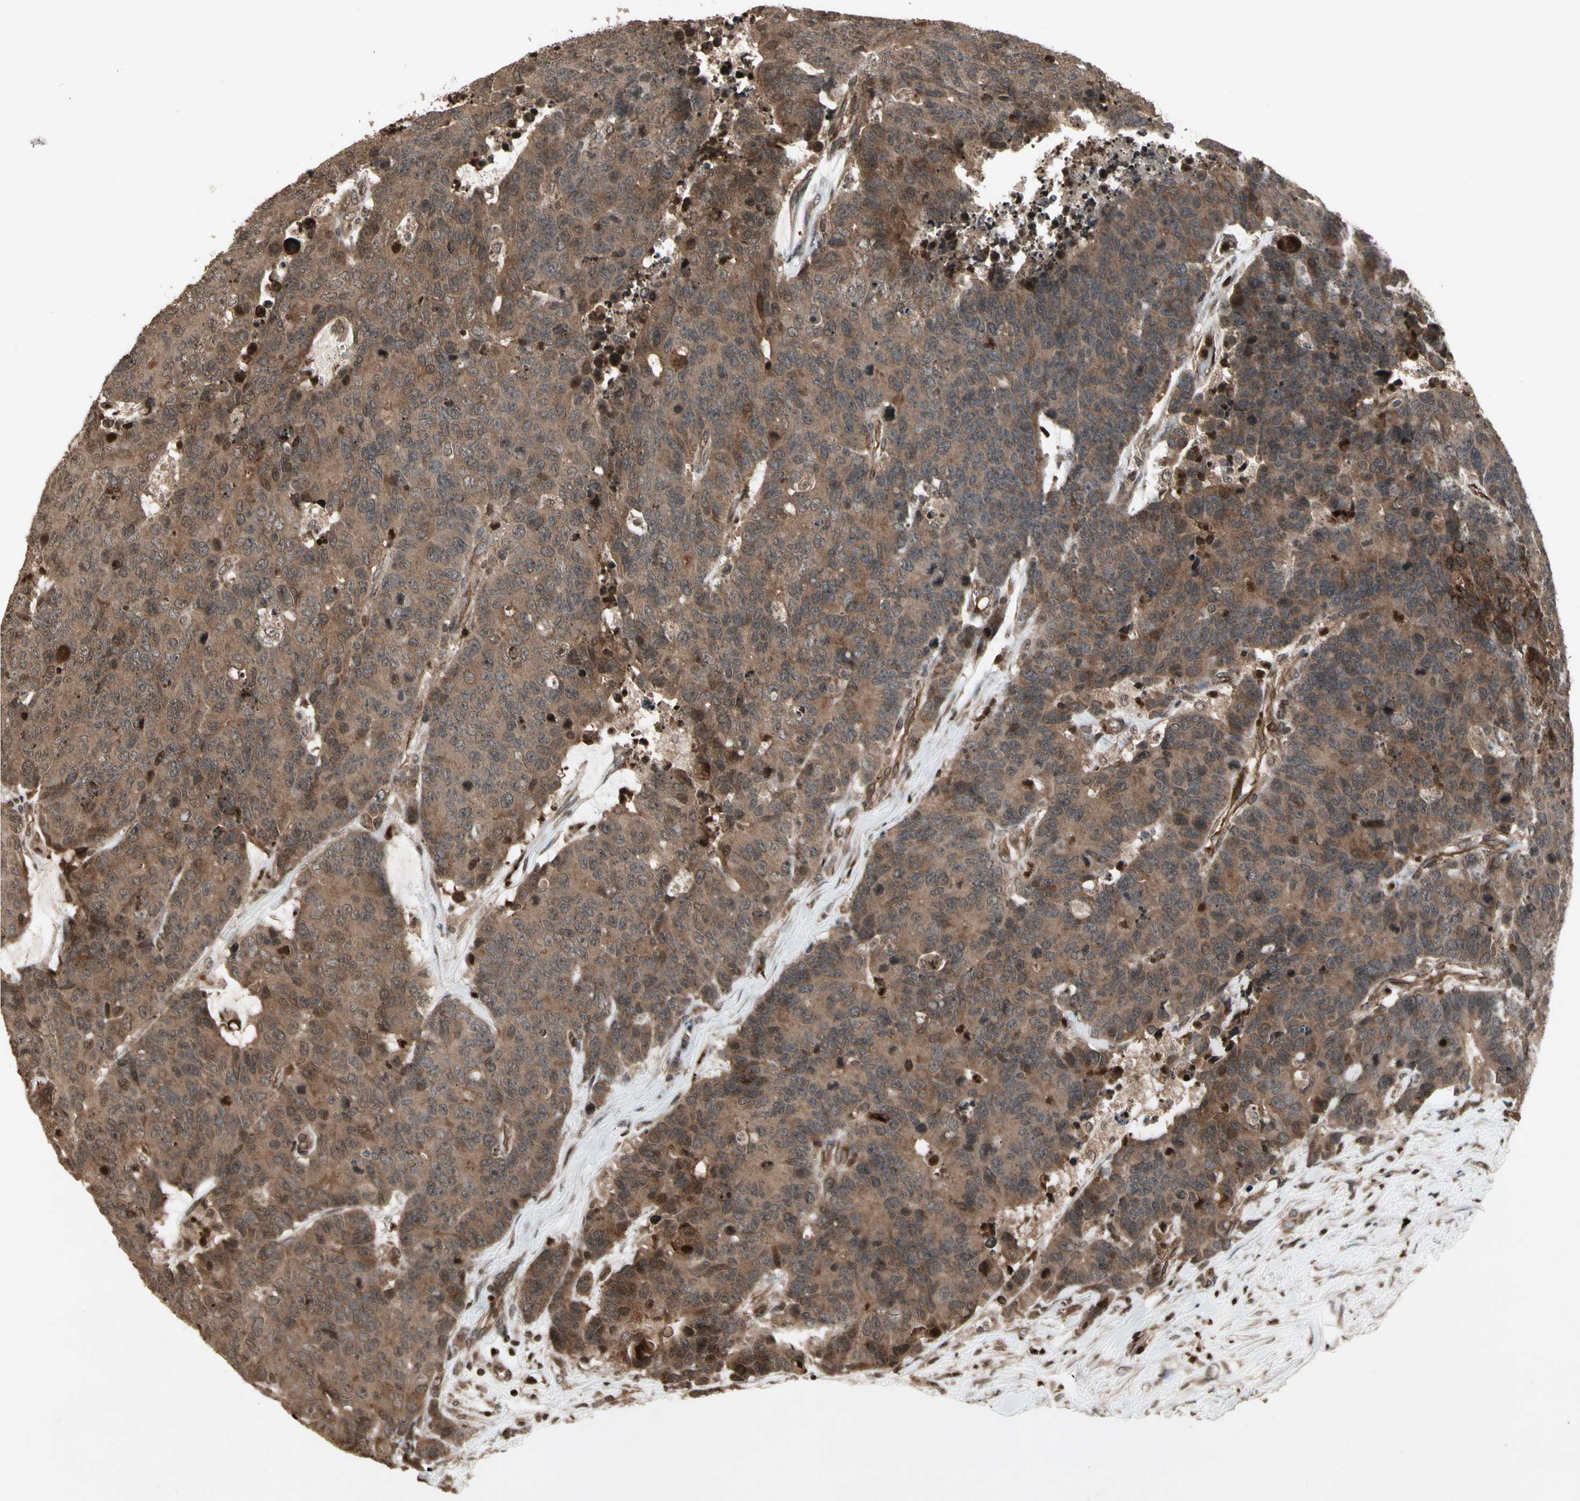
{"staining": {"intensity": "moderate", "quantity": ">75%", "location": "cytoplasmic/membranous"}, "tissue": "colorectal cancer", "cell_type": "Tumor cells", "image_type": "cancer", "snomed": [{"axis": "morphology", "description": "Adenocarcinoma, NOS"}, {"axis": "topography", "description": "Colon"}], "caption": "Colorectal adenocarcinoma was stained to show a protein in brown. There is medium levels of moderate cytoplasmic/membranous expression in approximately >75% of tumor cells.", "gene": "GLRX", "patient": {"sex": "female", "age": 86}}